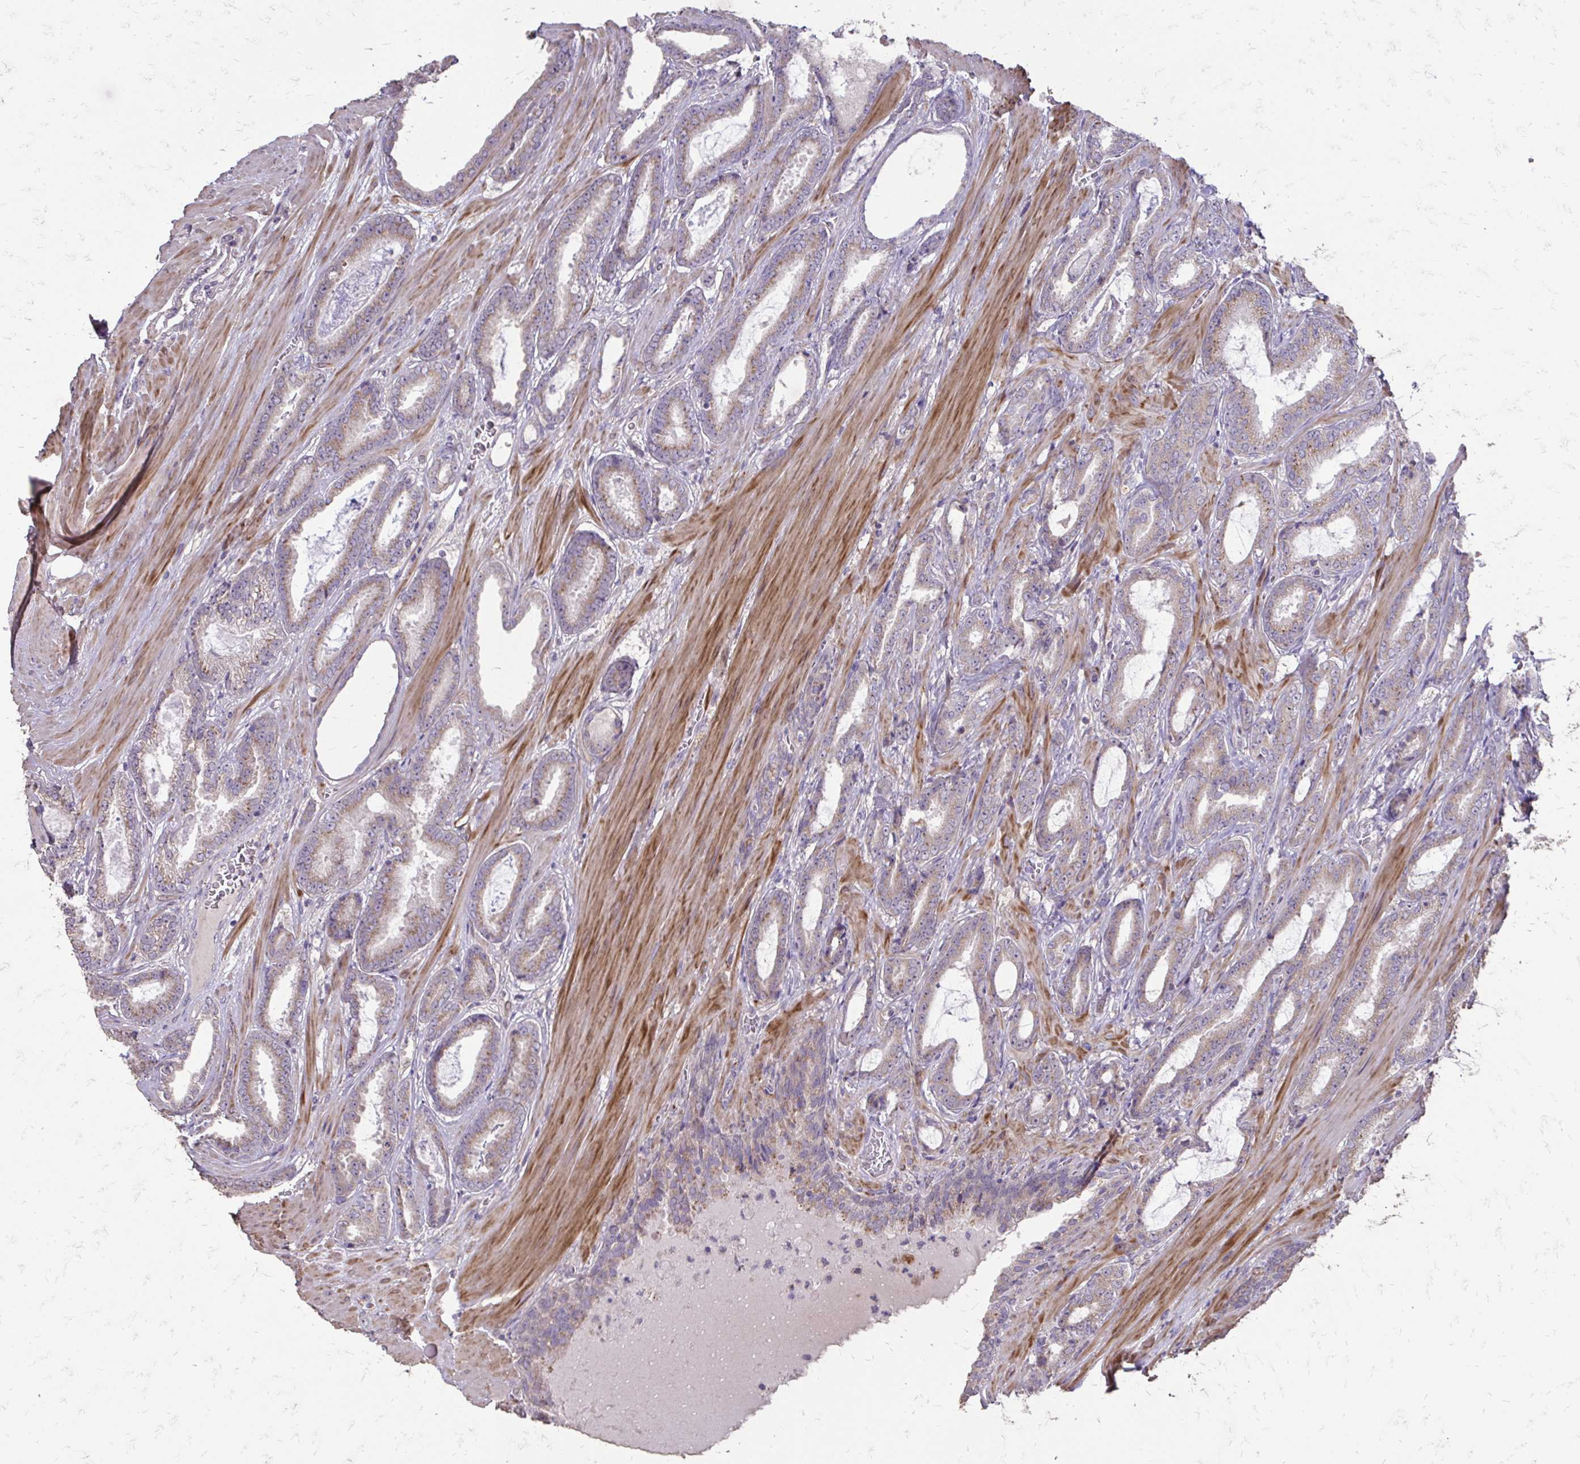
{"staining": {"intensity": "weak", "quantity": "25%-75%", "location": "cytoplasmic/membranous"}, "tissue": "prostate cancer", "cell_type": "Tumor cells", "image_type": "cancer", "snomed": [{"axis": "morphology", "description": "Adenocarcinoma, High grade"}, {"axis": "topography", "description": "Prostate"}], "caption": "The immunohistochemical stain labels weak cytoplasmic/membranous staining in tumor cells of prostate cancer tissue.", "gene": "MYORG", "patient": {"sex": "male", "age": 64}}